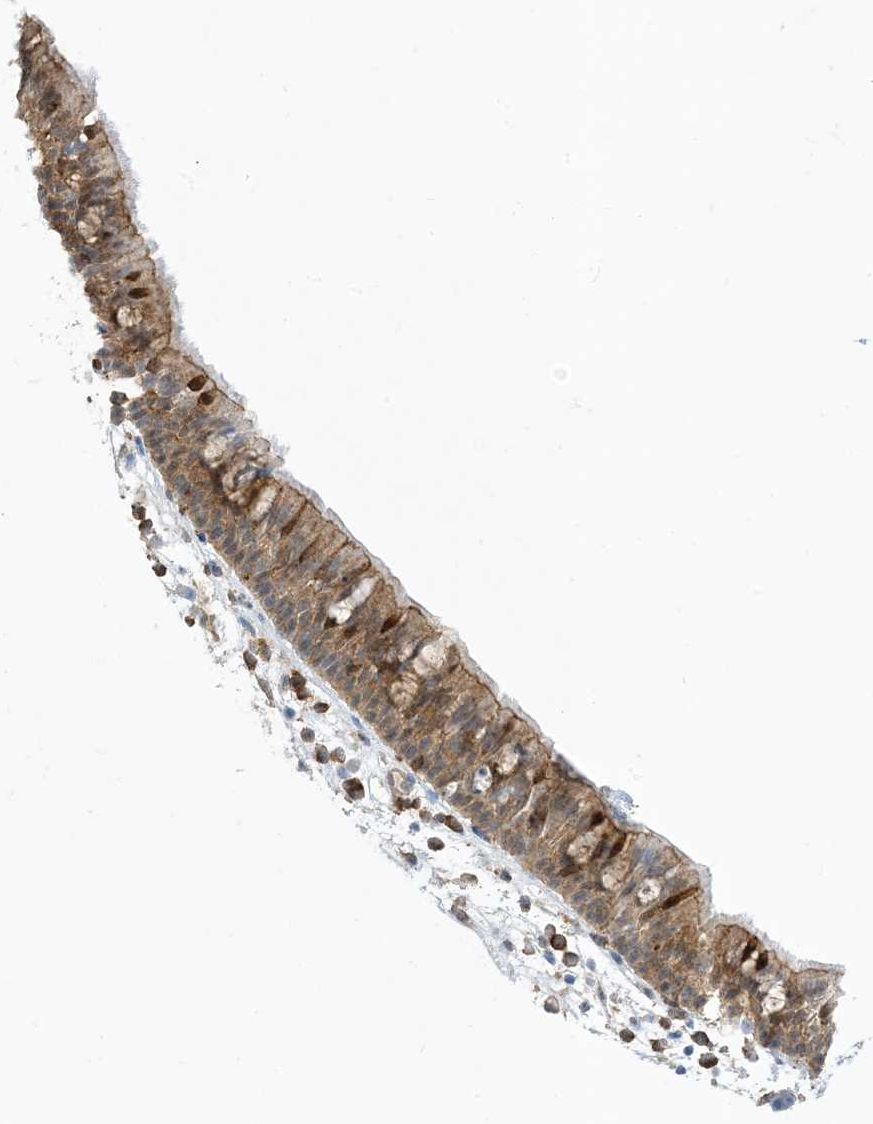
{"staining": {"intensity": "moderate", "quantity": ">75%", "location": "cytoplasmic/membranous"}, "tissue": "nasopharynx", "cell_type": "Respiratory epithelial cells", "image_type": "normal", "snomed": [{"axis": "morphology", "description": "Normal tissue, NOS"}, {"axis": "morphology", "description": "Inflammation, NOS"}, {"axis": "morphology", "description": "Malignant melanoma, Metastatic site"}, {"axis": "topography", "description": "Nasopharynx"}], "caption": "High-power microscopy captured an immunohistochemistry photomicrograph of normal nasopharynx, revealing moderate cytoplasmic/membranous staining in approximately >75% of respiratory epithelial cells.", "gene": "GSN", "patient": {"sex": "male", "age": 70}}